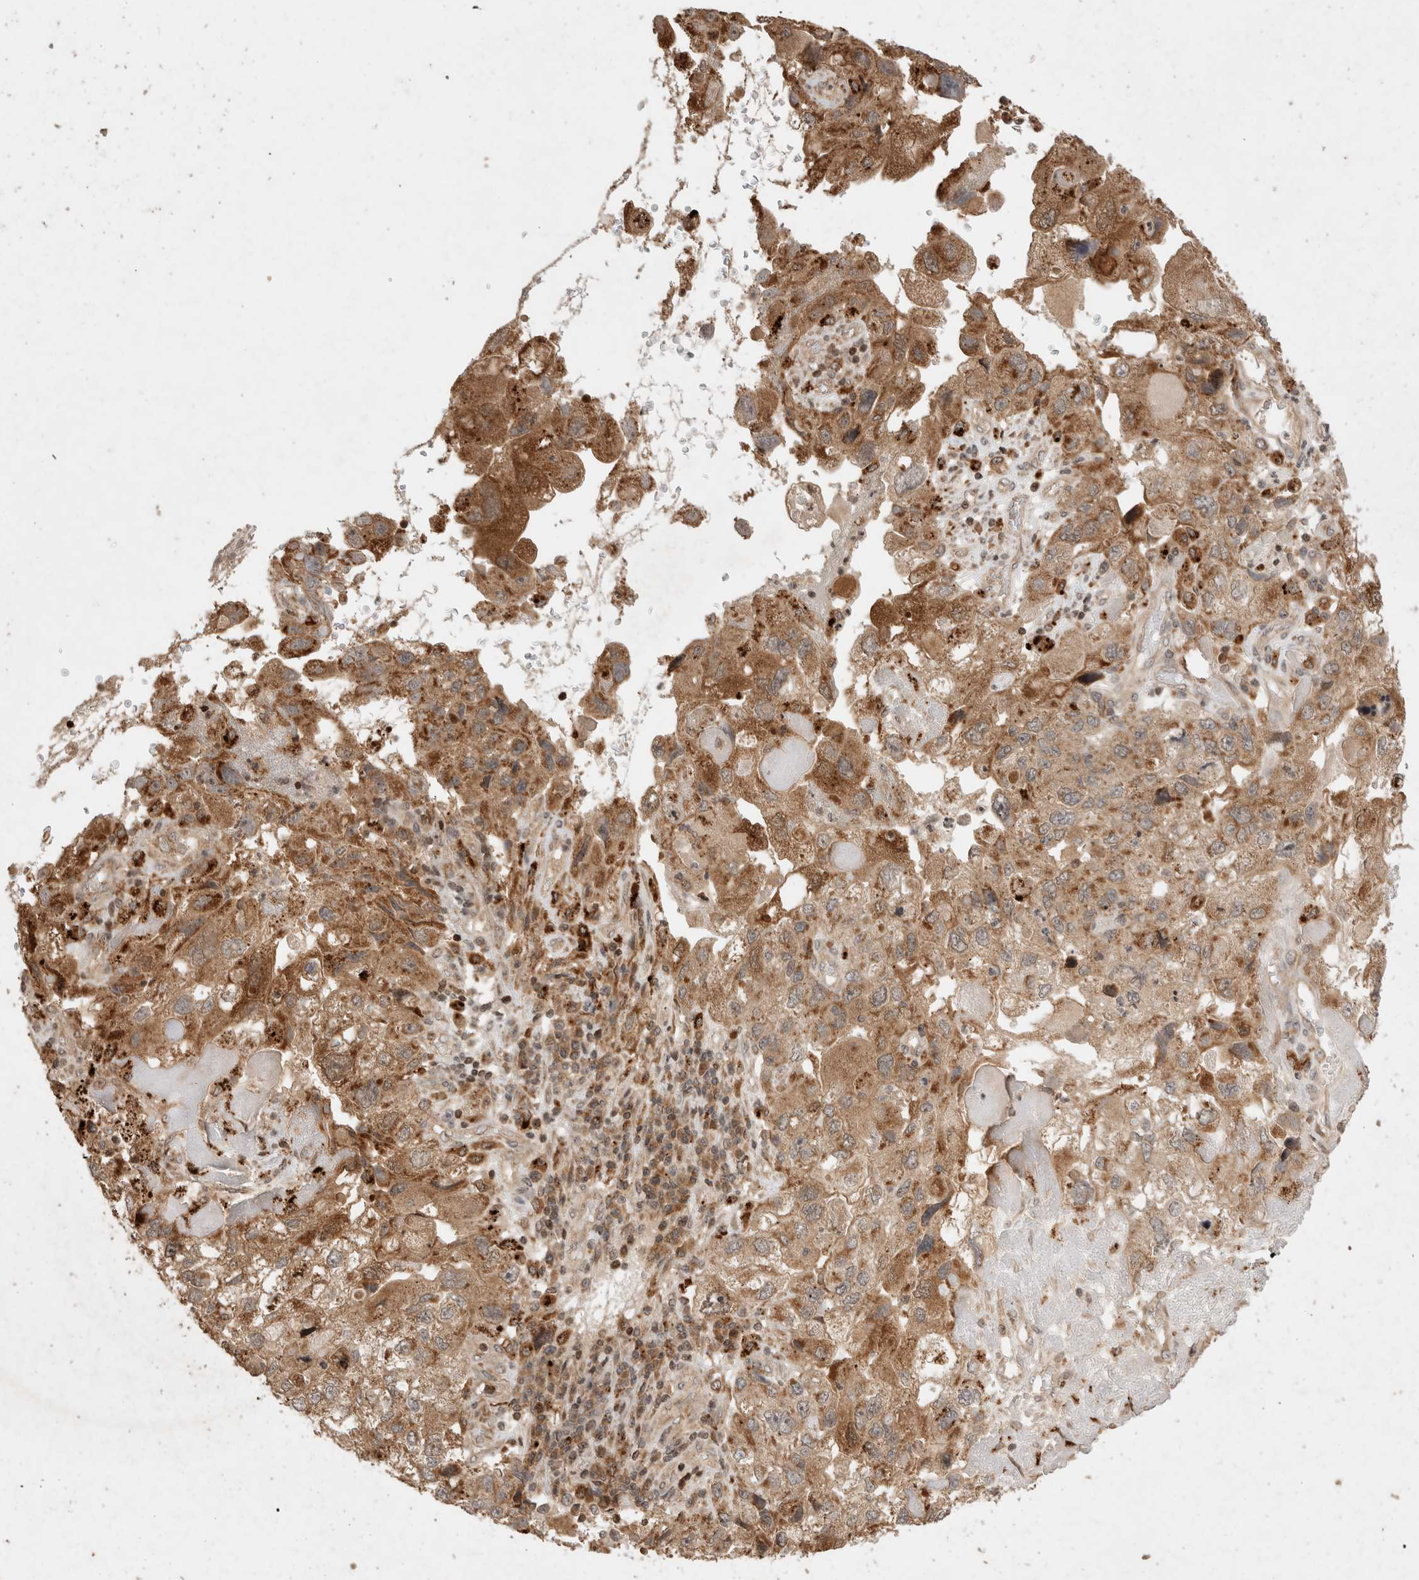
{"staining": {"intensity": "moderate", "quantity": ">75%", "location": "cytoplasmic/membranous"}, "tissue": "endometrial cancer", "cell_type": "Tumor cells", "image_type": "cancer", "snomed": [{"axis": "morphology", "description": "Adenocarcinoma, NOS"}, {"axis": "topography", "description": "Endometrium"}], "caption": "The immunohistochemical stain labels moderate cytoplasmic/membranous expression in tumor cells of endometrial adenocarcinoma tissue.", "gene": "FAM221A", "patient": {"sex": "female", "age": 49}}